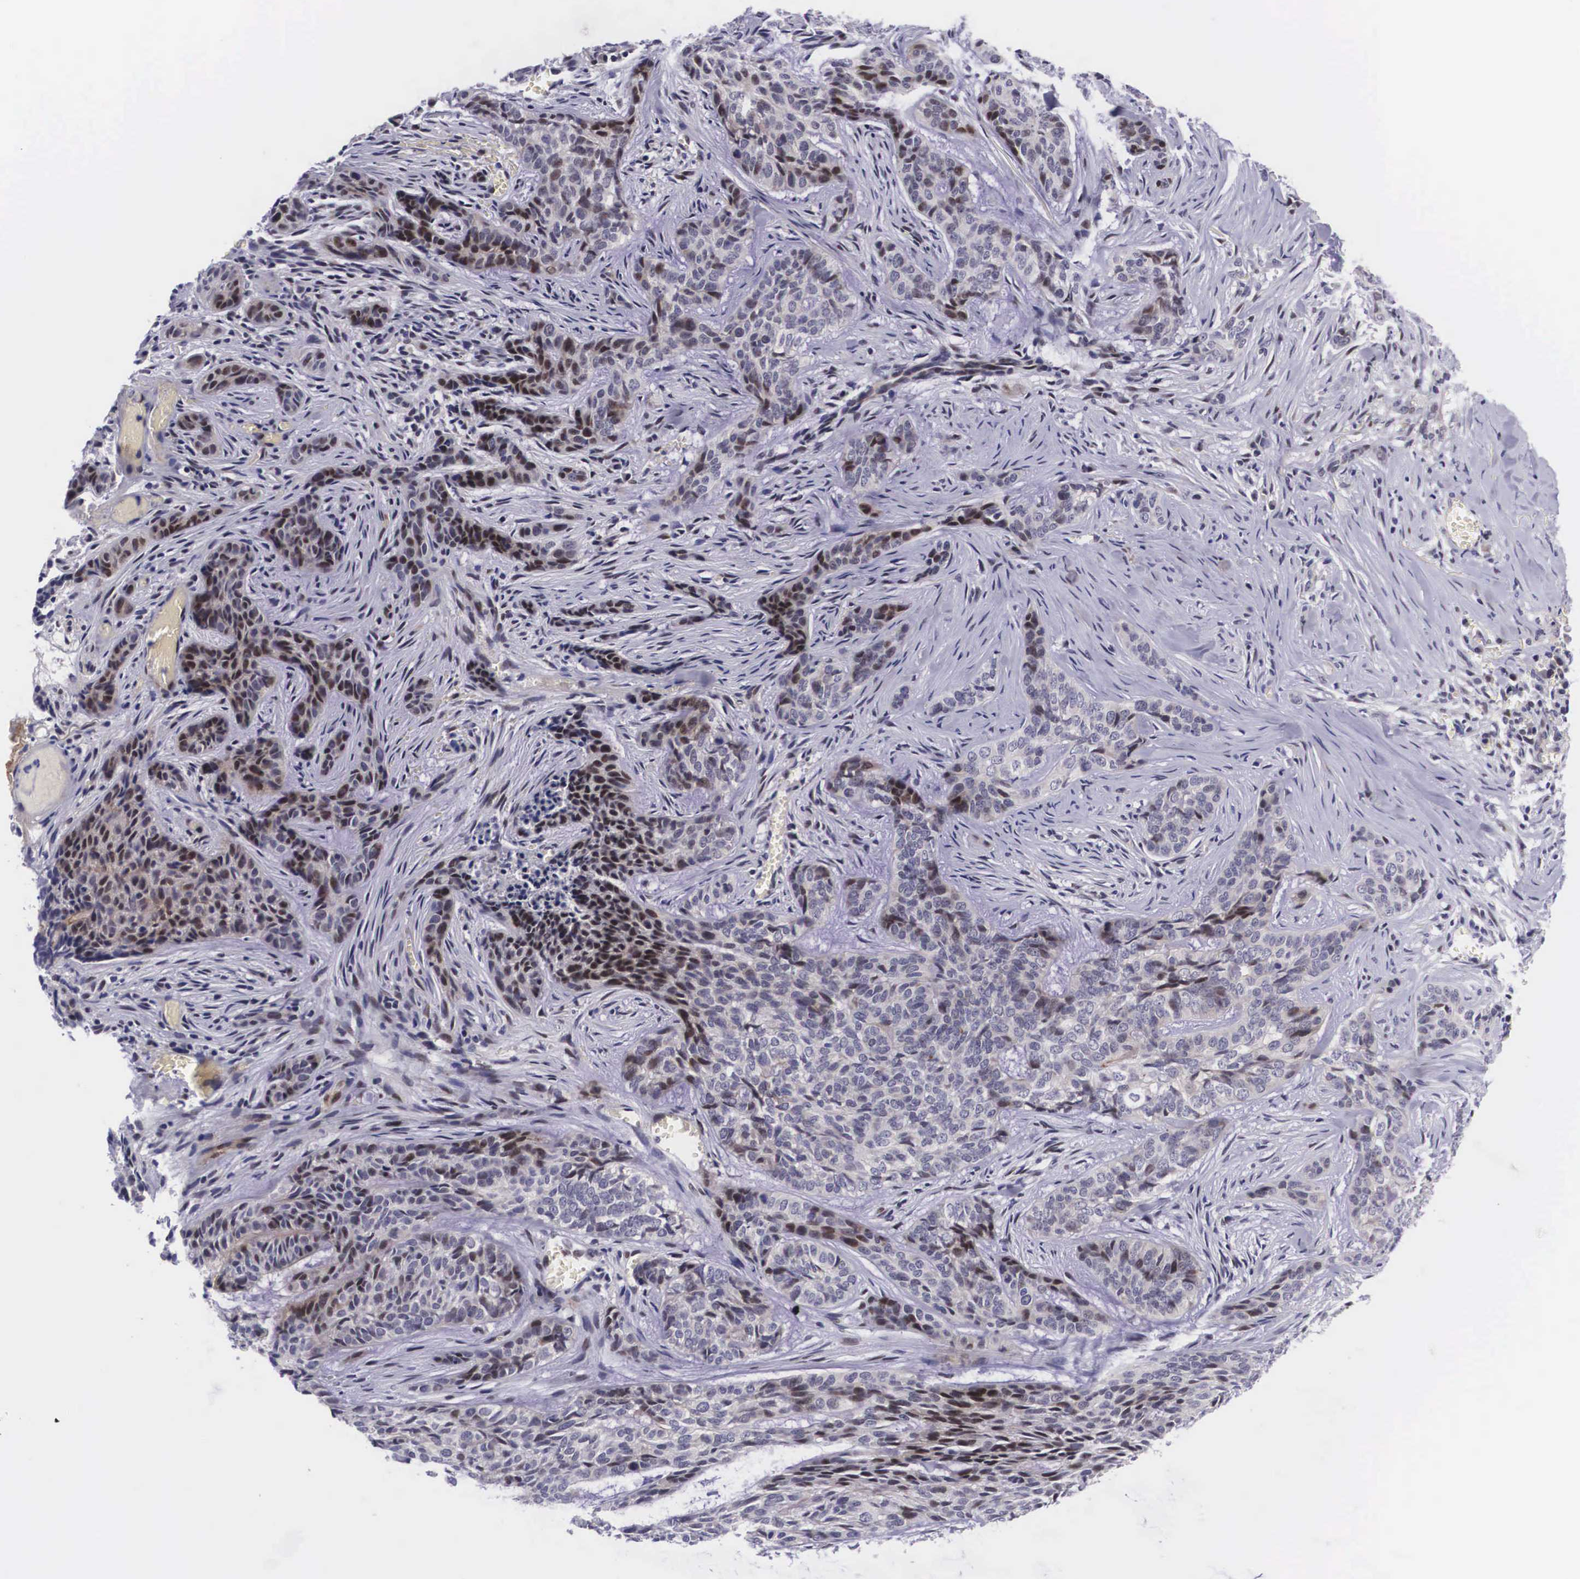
{"staining": {"intensity": "moderate", "quantity": "25%-75%", "location": "nuclear"}, "tissue": "skin cancer", "cell_type": "Tumor cells", "image_type": "cancer", "snomed": [{"axis": "morphology", "description": "Normal tissue, NOS"}, {"axis": "morphology", "description": "Basal cell carcinoma"}, {"axis": "topography", "description": "Skin"}], "caption": "The immunohistochemical stain labels moderate nuclear positivity in tumor cells of skin basal cell carcinoma tissue.", "gene": "EMID1", "patient": {"sex": "female", "age": 65}}